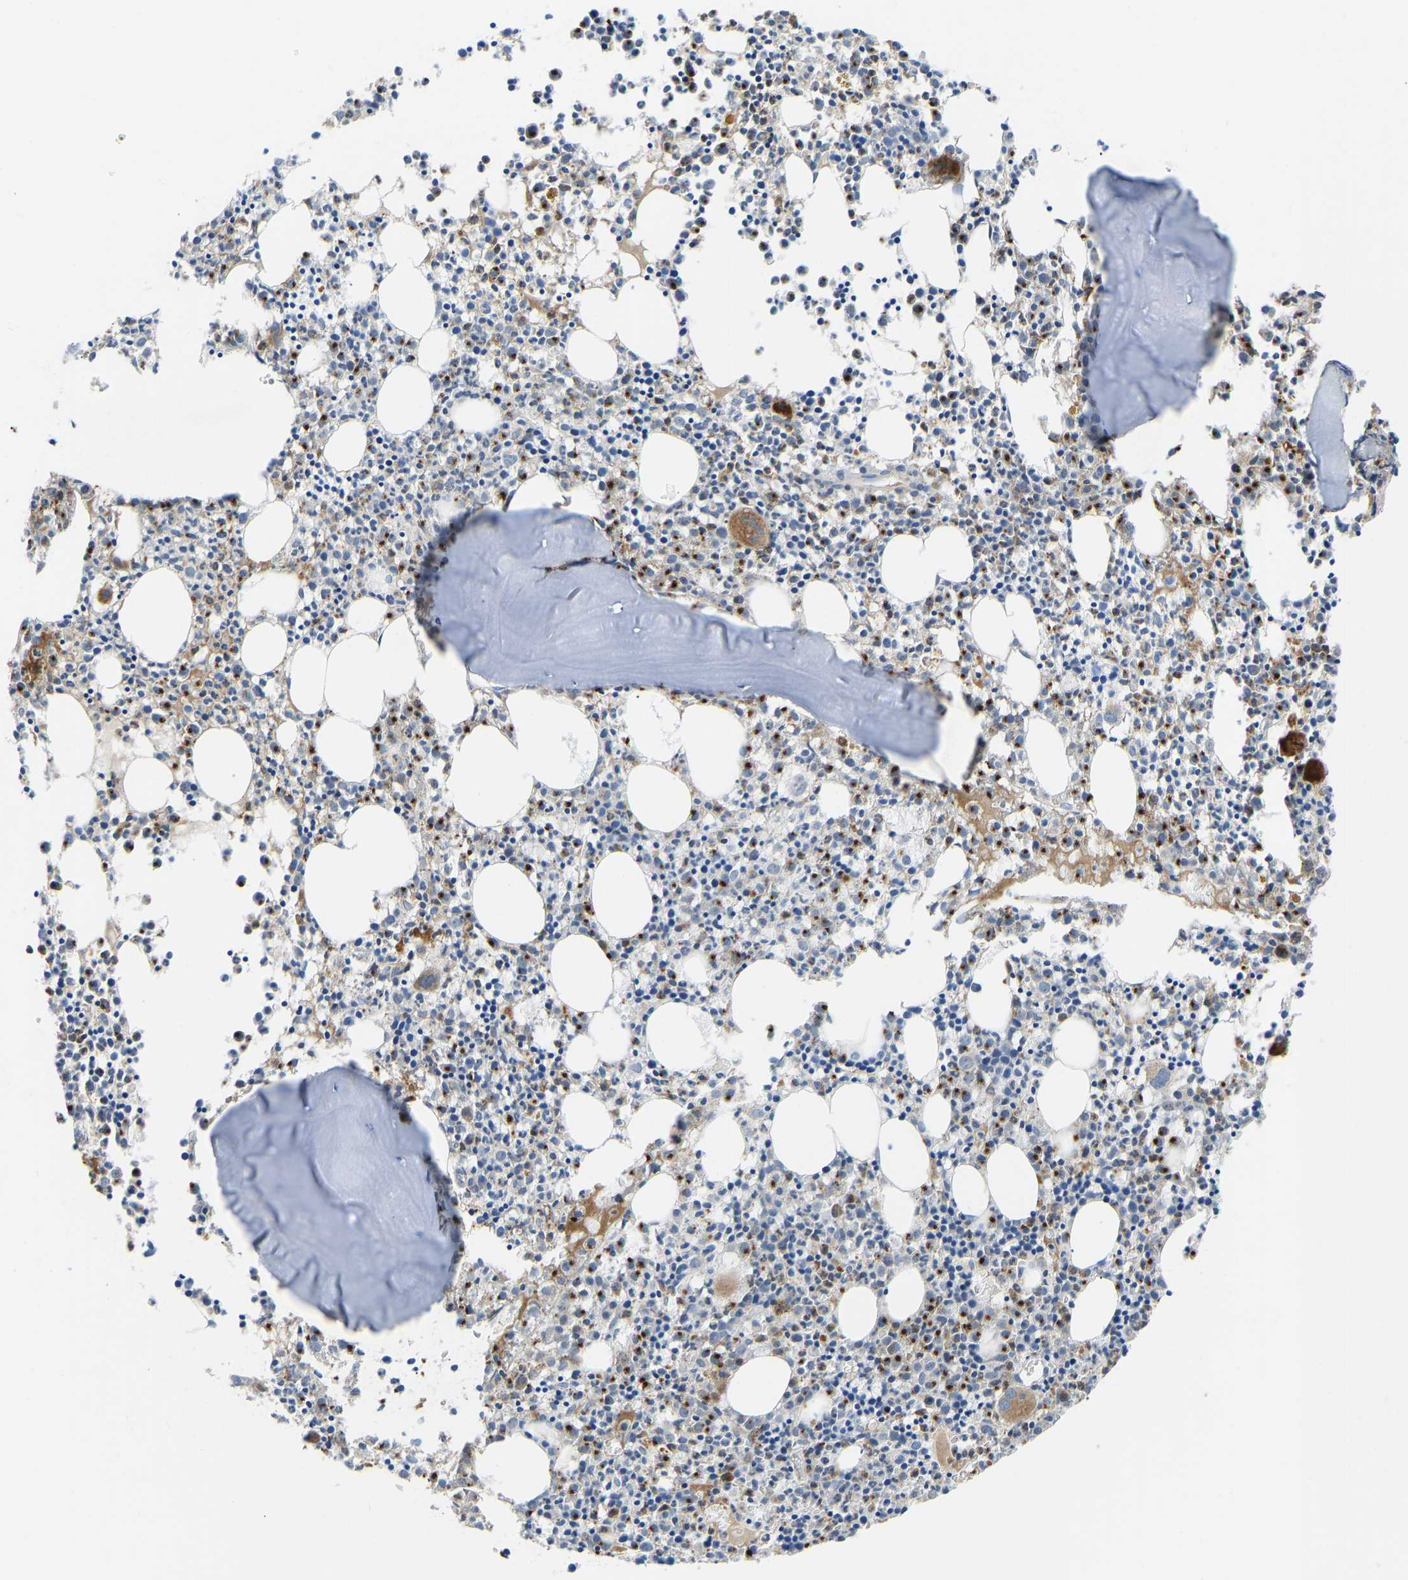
{"staining": {"intensity": "moderate", "quantity": "25%-75%", "location": "cytoplasmic/membranous,nuclear"}, "tissue": "bone marrow", "cell_type": "Hematopoietic cells", "image_type": "normal", "snomed": [{"axis": "morphology", "description": "Normal tissue, NOS"}, {"axis": "morphology", "description": "Inflammation, NOS"}, {"axis": "topography", "description": "Bone marrow"}], "caption": "Immunohistochemistry of unremarkable bone marrow shows medium levels of moderate cytoplasmic/membranous,nuclear expression in about 25%-75% of hematopoietic cells. (IHC, brightfield microscopy, high magnification).", "gene": "ZNF251", "patient": {"sex": "male", "age": 25}}